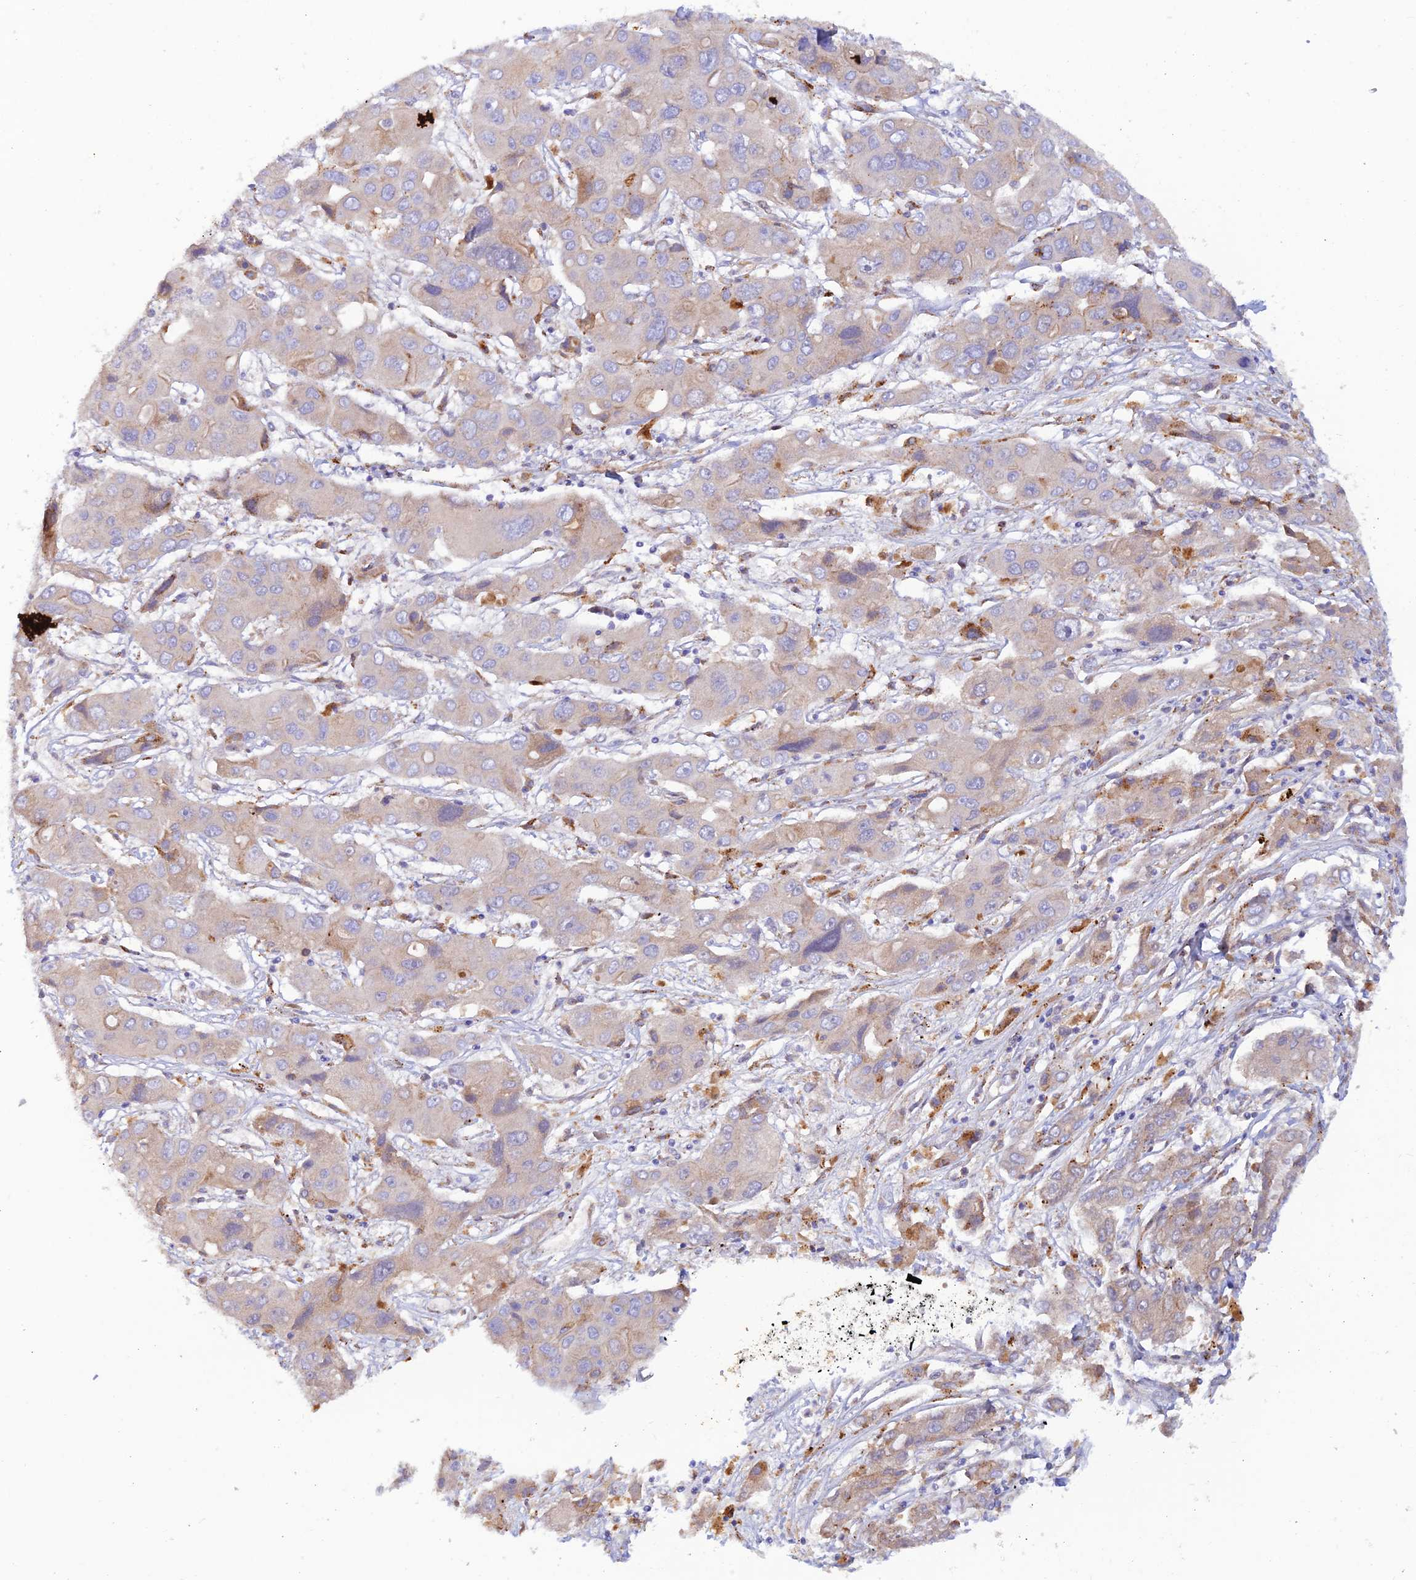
{"staining": {"intensity": "weak", "quantity": "<25%", "location": "cytoplasmic/membranous"}, "tissue": "liver cancer", "cell_type": "Tumor cells", "image_type": "cancer", "snomed": [{"axis": "morphology", "description": "Cholangiocarcinoma"}, {"axis": "topography", "description": "Liver"}], "caption": "Liver cancer stained for a protein using IHC reveals no expression tumor cells.", "gene": "GMCL1", "patient": {"sex": "male", "age": 67}}